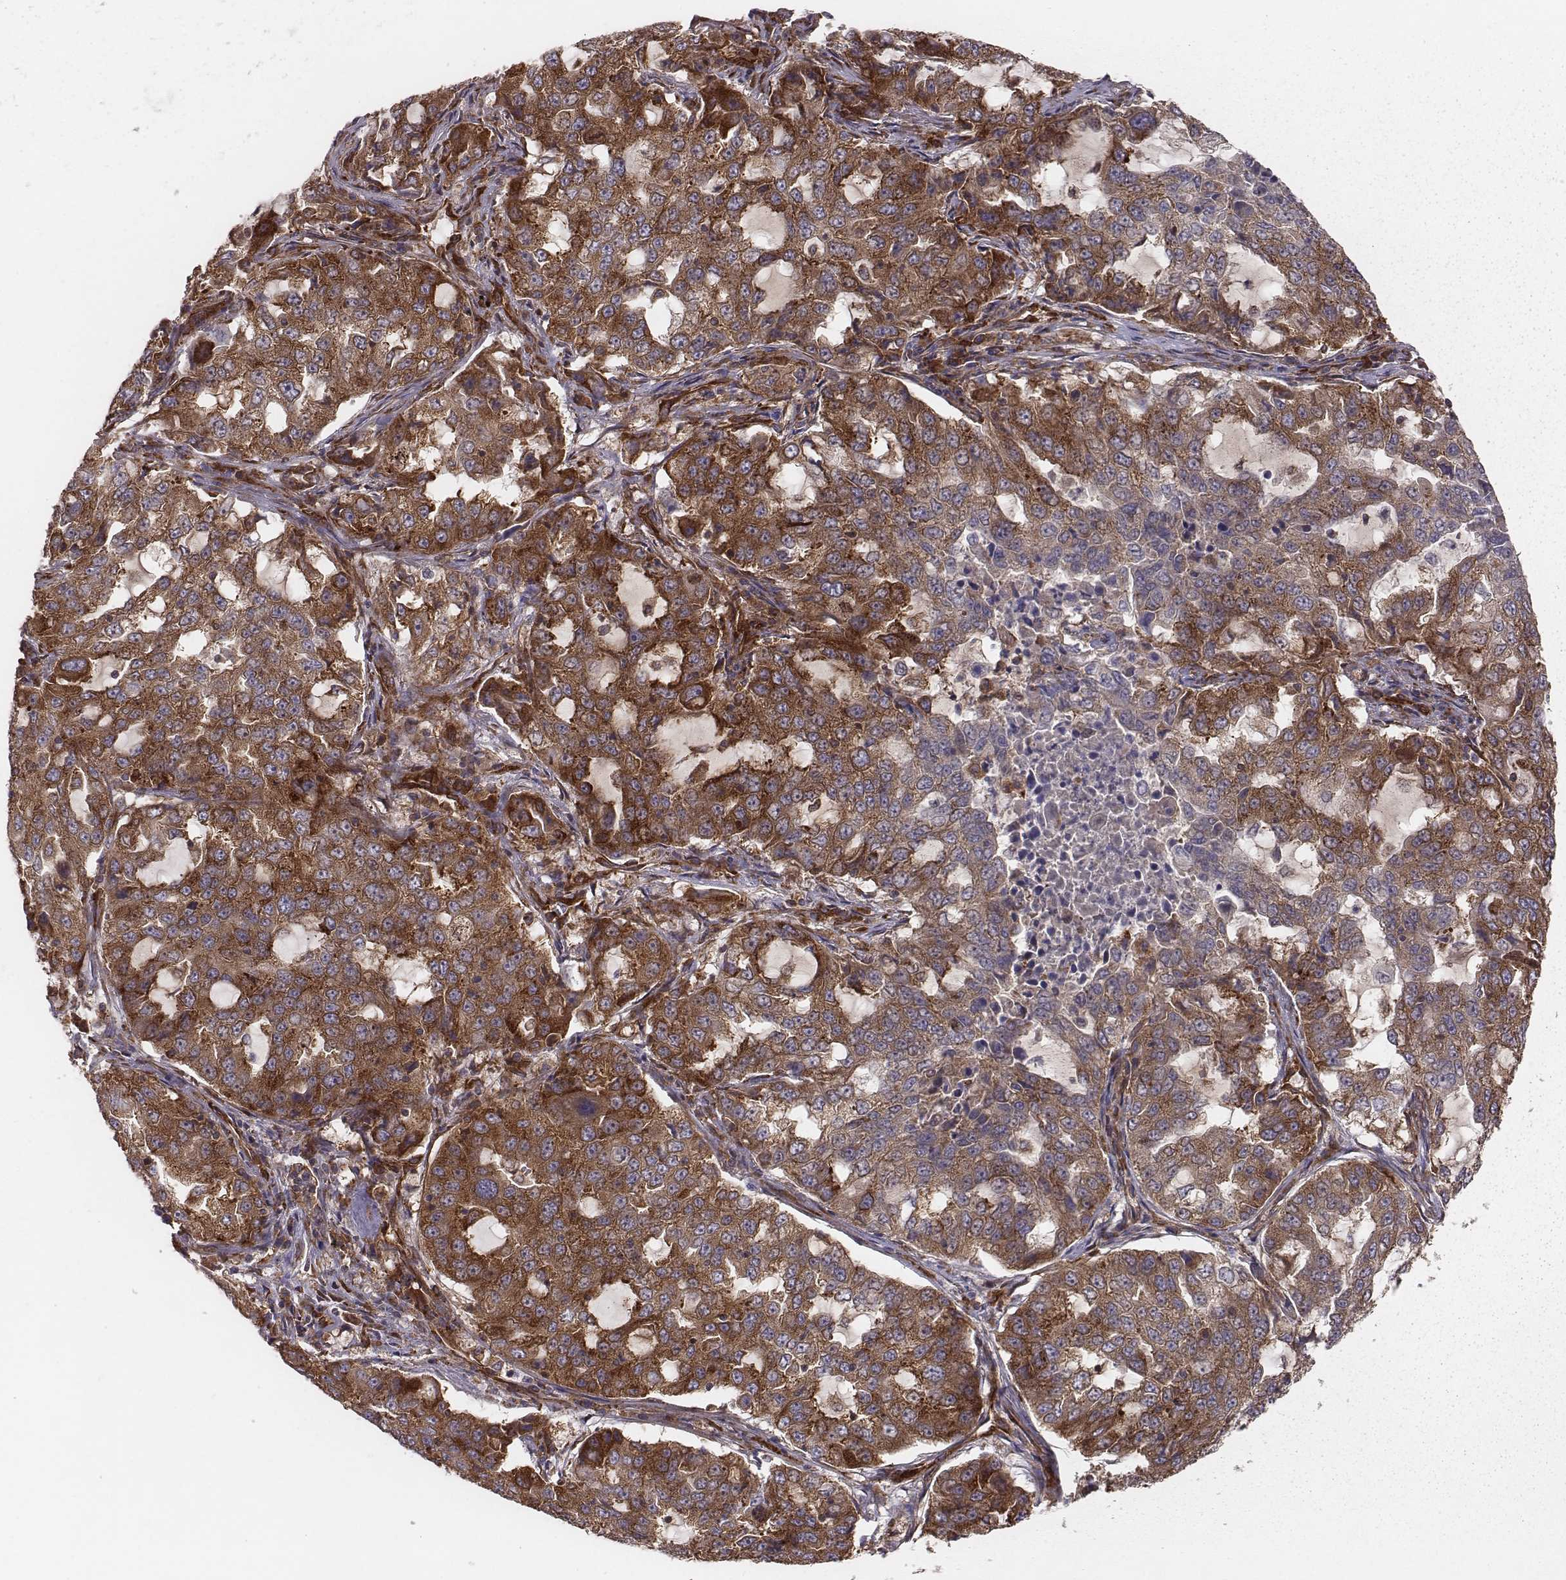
{"staining": {"intensity": "moderate", "quantity": ">75%", "location": "cytoplasmic/membranous"}, "tissue": "lung cancer", "cell_type": "Tumor cells", "image_type": "cancer", "snomed": [{"axis": "morphology", "description": "Adenocarcinoma, NOS"}, {"axis": "topography", "description": "Lung"}], "caption": "Lung cancer tissue shows moderate cytoplasmic/membranous positivity in about >75% of tumor cells, visualized by immunohistochemistry. (IHC, brightfield microscopy, high magnification).", "gene": "TXLNA", "patient": {"sex": "female", "age": 61}}